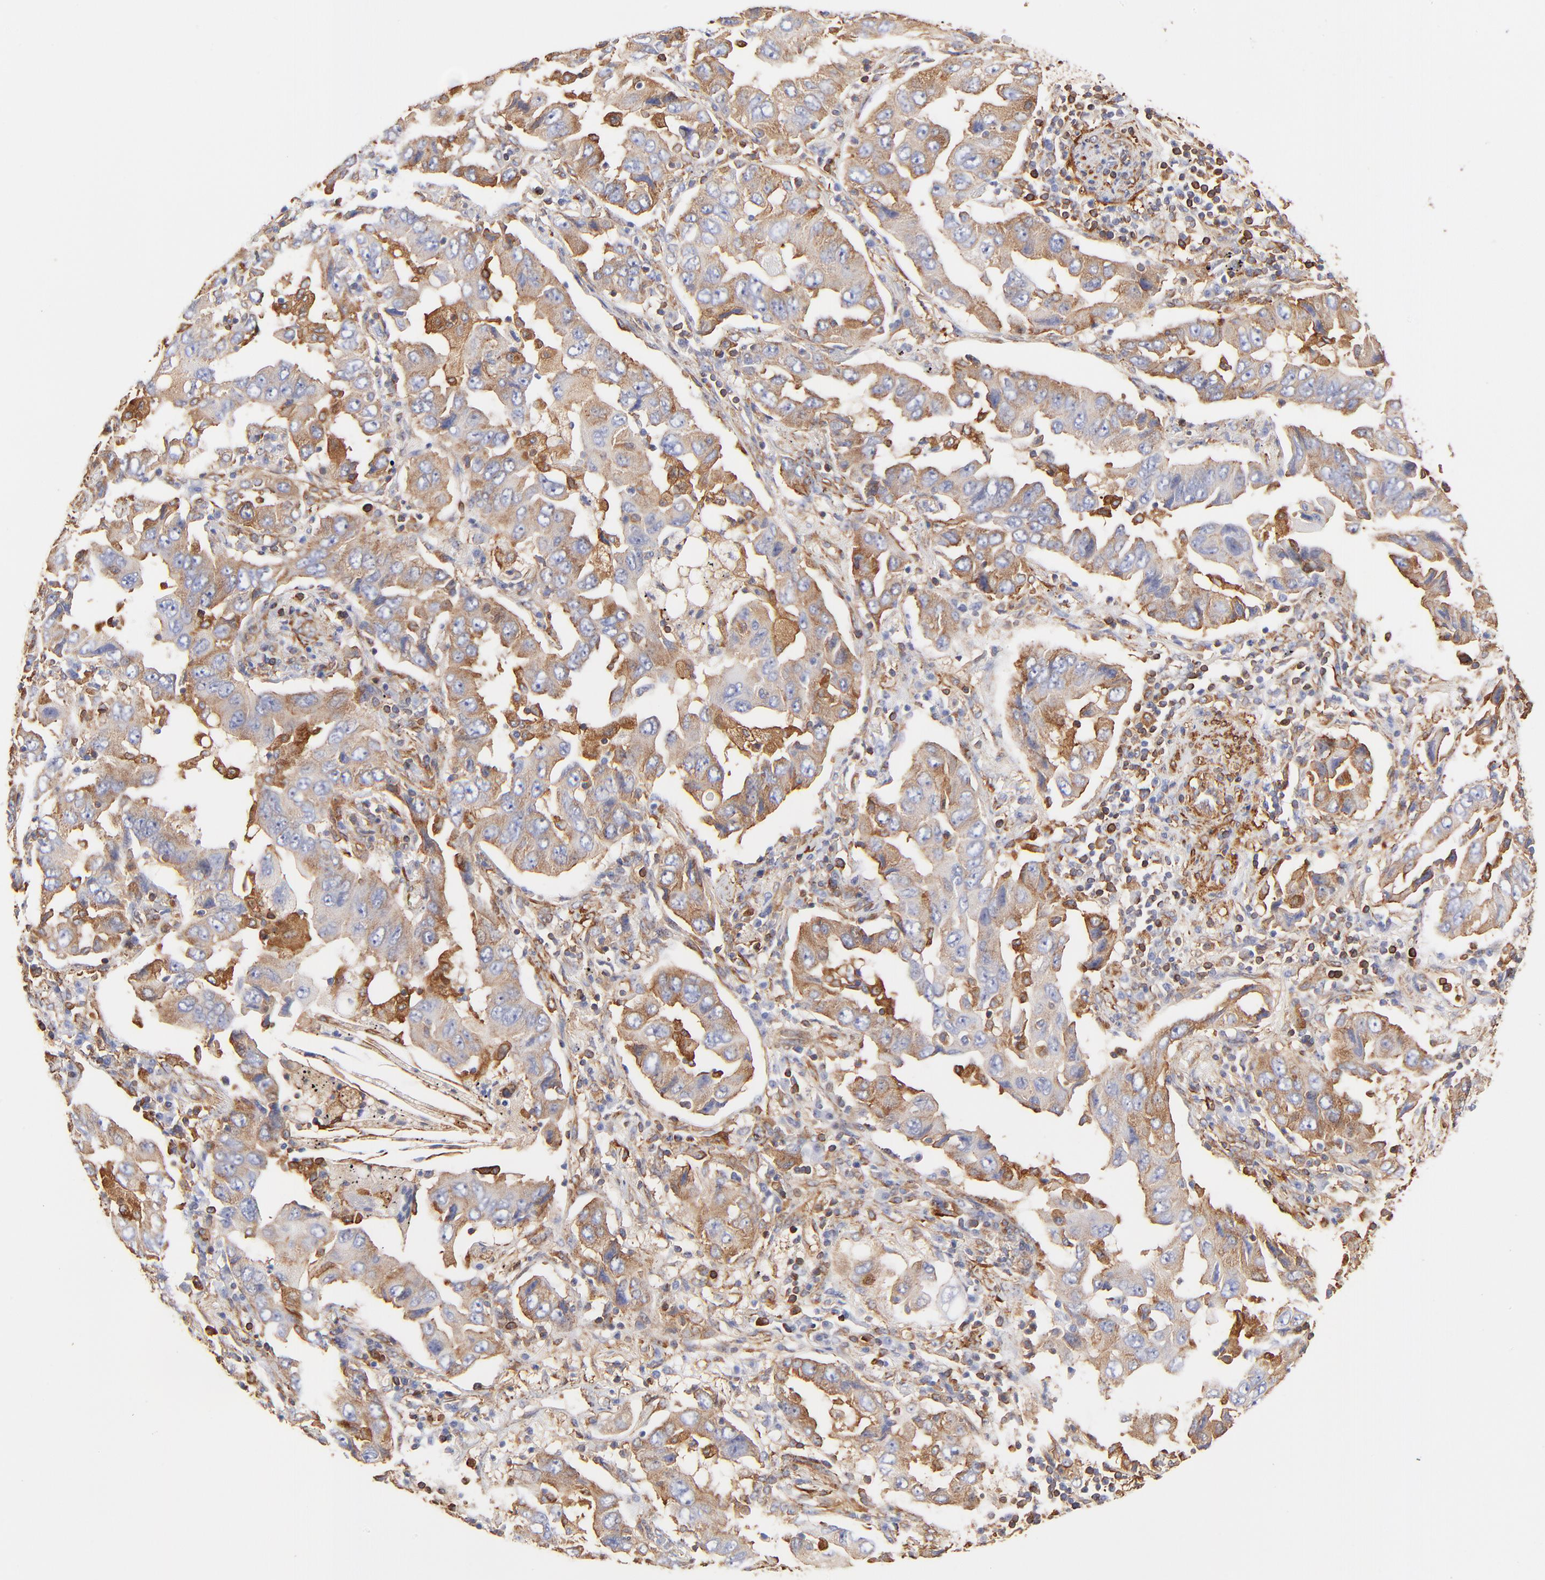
{"staining": {"intensity": "moderate", "quantity": ">75%", "location": "cytoplasmic/membranous"}, "tissue": "lung cancer", "cell_type": "Tumor cells", "image_type": "cancer", "snomed": [{"axis": "morphology", "description": "Adenocarcinoma, NOS"}, {"axis": "topography", "description": "Lung"}], "caption": "A medium amount of moderate cytoplasmic/membranous staining is identified in approximately >75% of tumor cells in lung adenocarcinoma tissue.", "gene": "FLNA", "patient": {"sex": "female", "age": 65}}